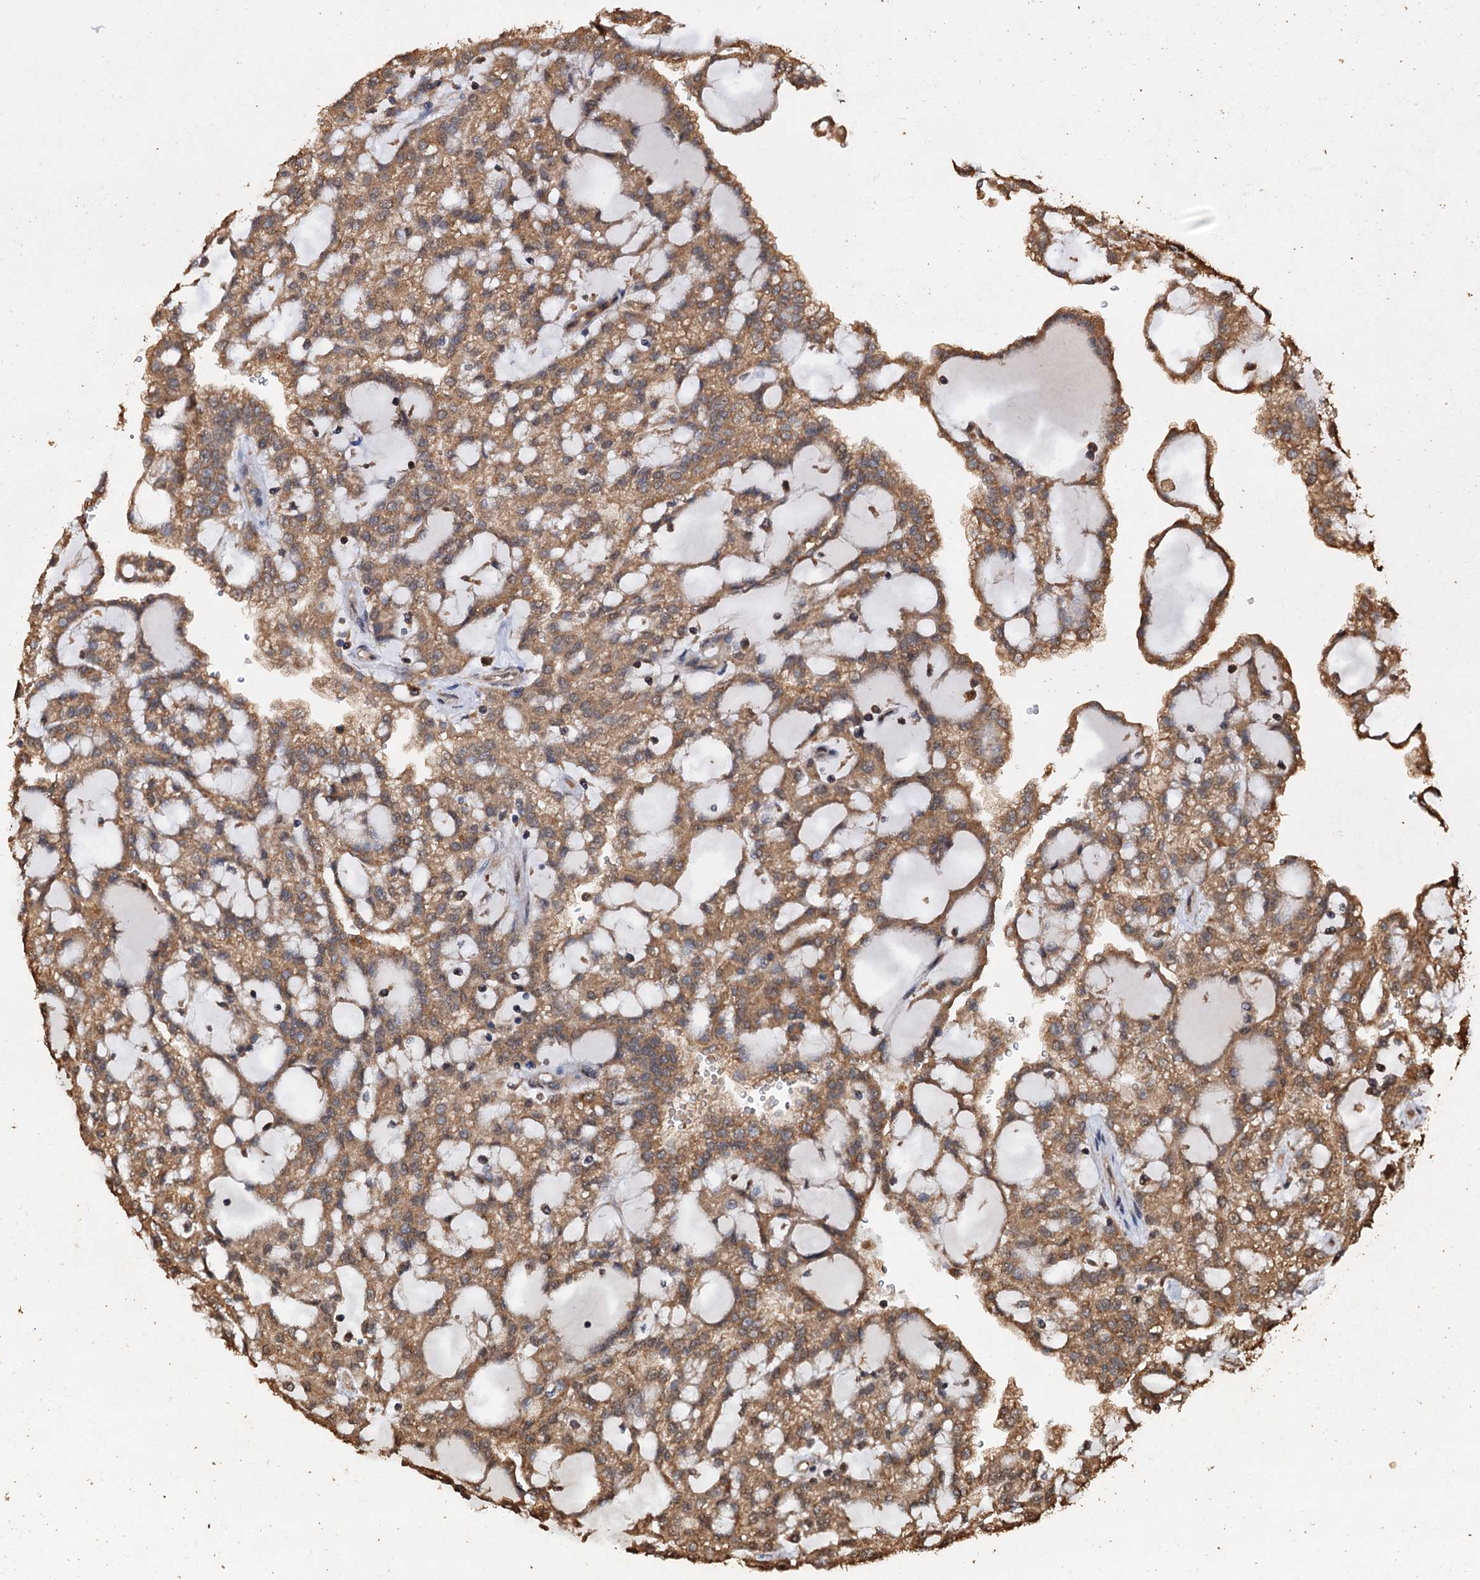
{"staining": {"intensity": "moderate", "quantity": ">75%", "location": "cytoplasmic/membranous"}, "tissue": "renal cancer", "cell_type": "Tumor cells", "image_type": "cancer", "snomed": [{"axis": "morphology", "description": "Adenocarcinoma, NOS"}, {"axis": "topography", "description": "Kidney"}], "caption": "A medium amount of moderate cytoplasmic/membranous staining is seen in approximately >75% of tumor cells in adenocarcinoma (renal) tissue.", "gene": "PSMD9", "patient": {"sex": "male", "age": 63}}